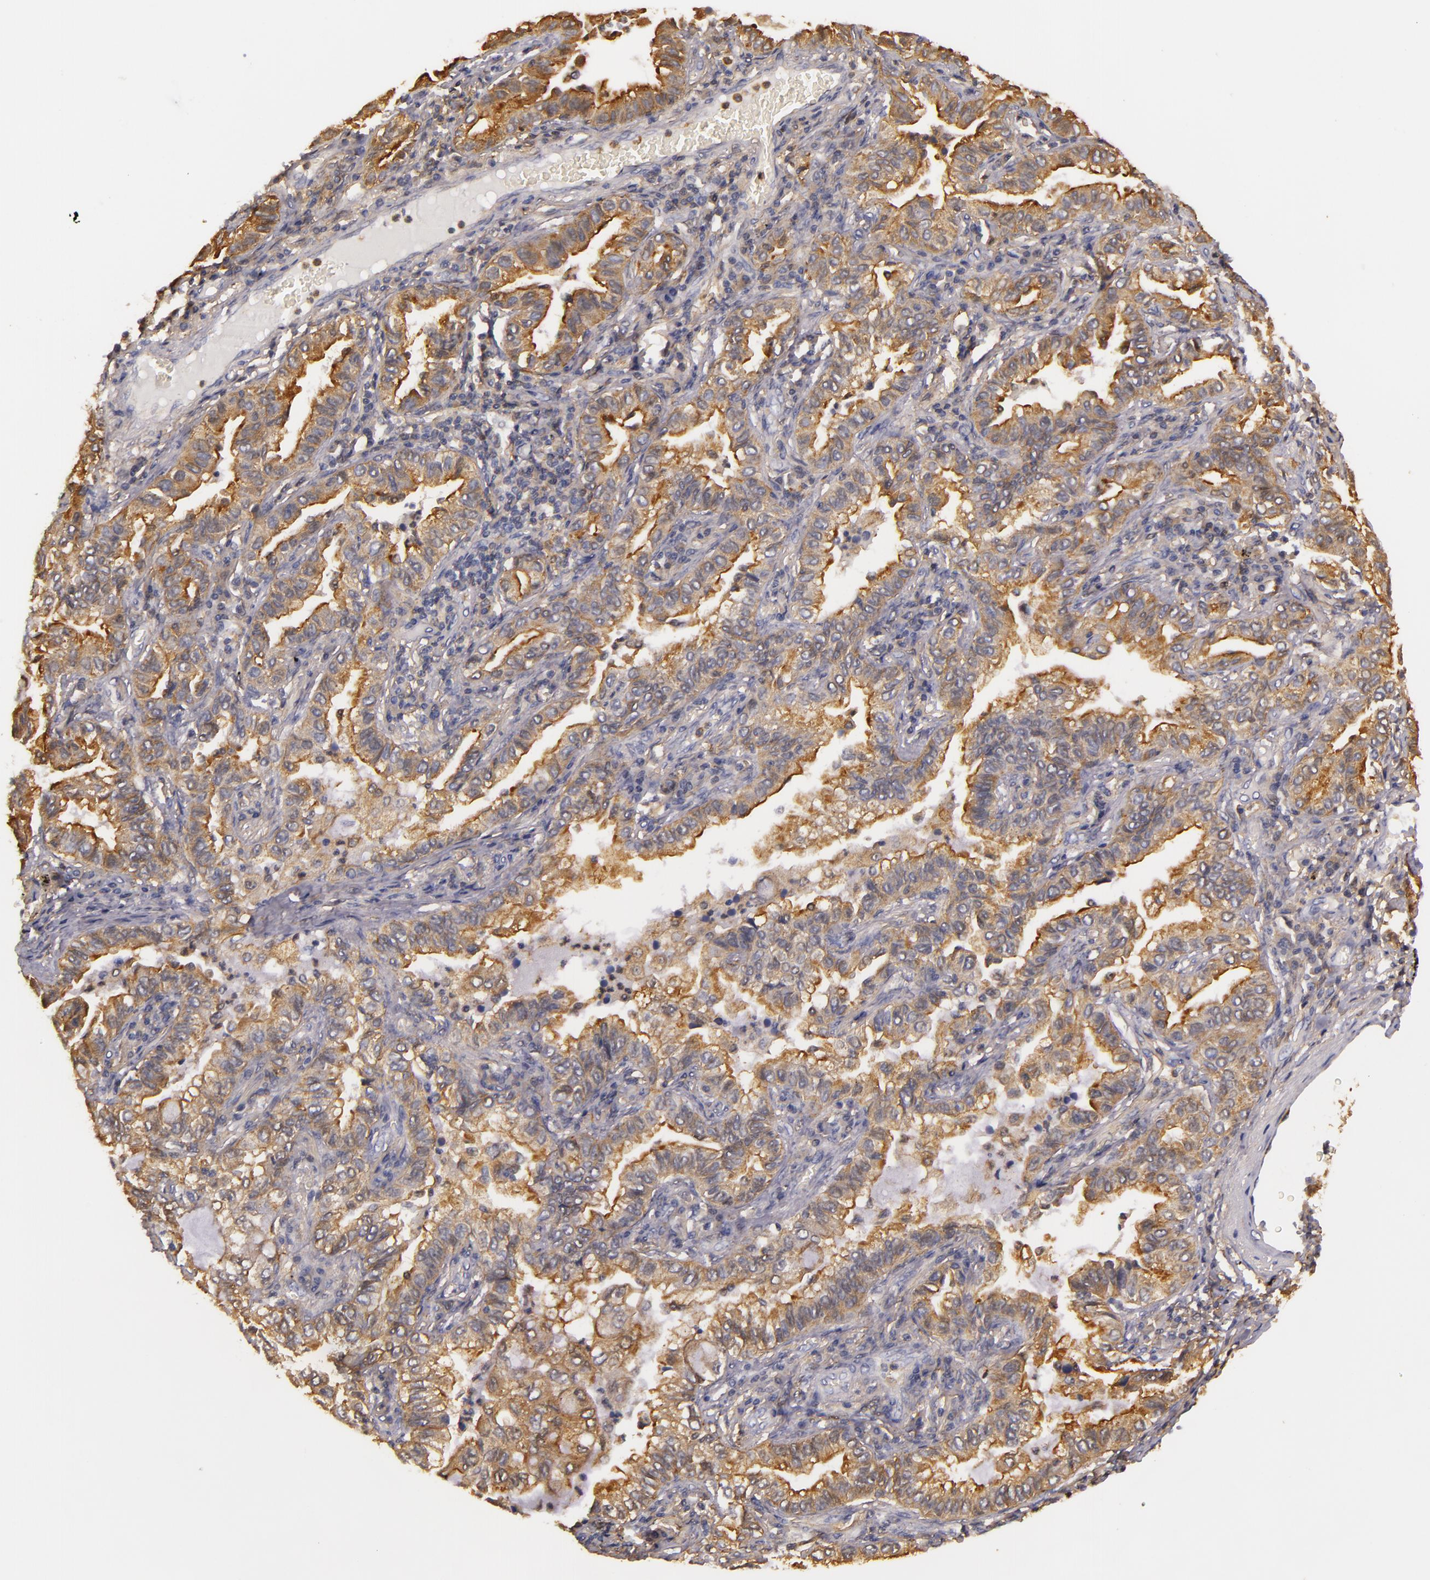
{"staining": {"intensity": "strong", "quantity": ">75%", "location": "cytoplasmic/membranous"}, "tissue": "lung cancer", "cell_type": "Tumor cells", "image_type": "cancer", "snomed": [{"axis": "morphology", "description": "Adenocarcinoma, NOS"}, {"axis": "topography", "description": "Lung"}], "caption": "Immunohistochemical staining of adenocarcinoma (lung) reveals strong cytoplasmic/membranous protein positivity in approximately >75% of tumor cells.", "gene": "TOM1", "patient": {"sex": "female", "age": 50}}